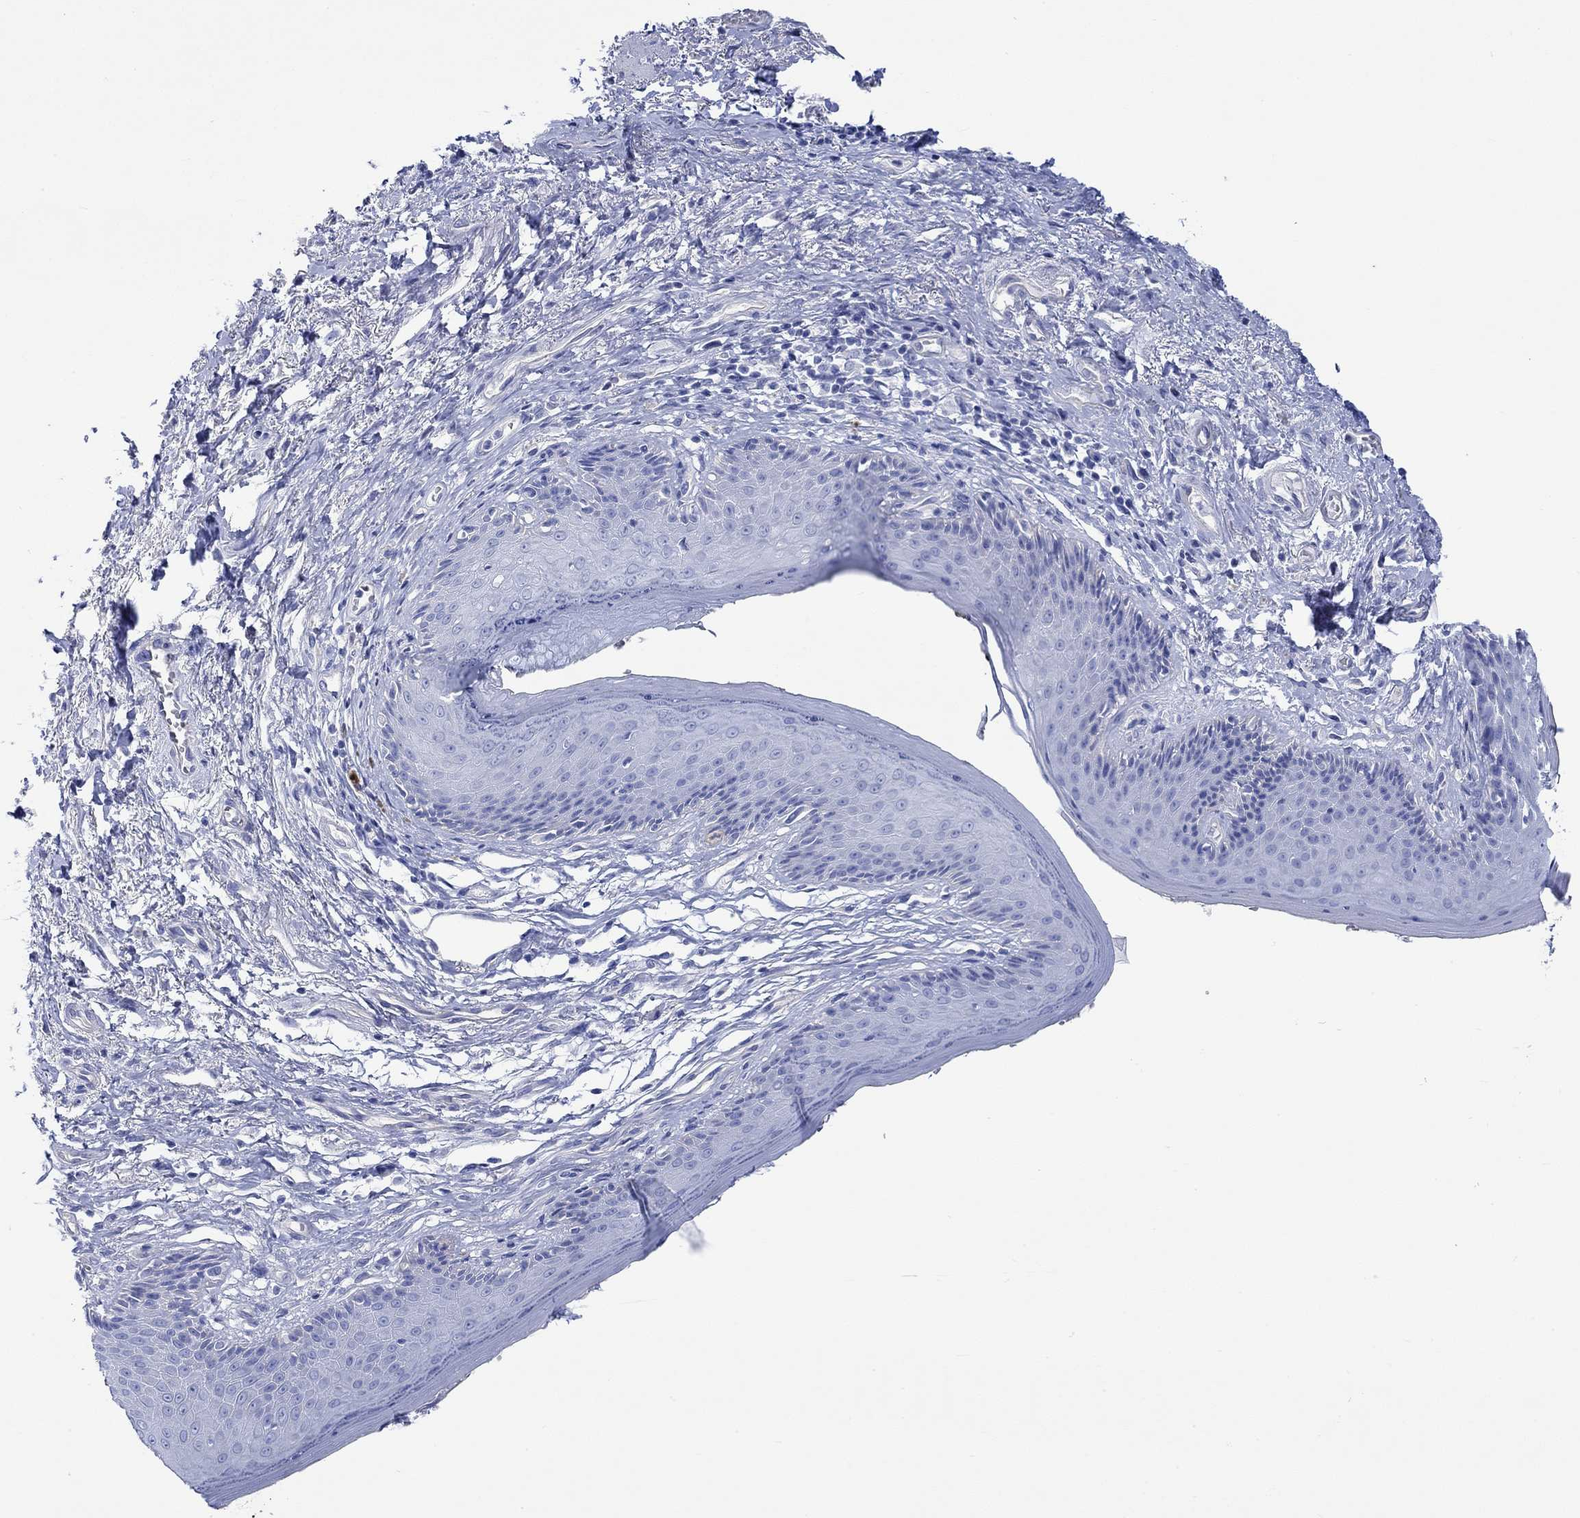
{"staining": {"intensity": "negative", "quantity": "none", "location": "none"}, "tissue": "skin", "cell_type": "Epidermal cells", "image_type": "normal", "snomed": [{"axis": "morphology", "description": "Normal tissue, NOS"}, {"axis": "morphology", "description": "Adenocarcinoma, NOS"}, {"axis": "topography", "description": "Rectum"}, {"axis": "topography", "description": "Anal"}], "caption": "Immunohistochemistry (IHC) of normal skin exhibits no positivity in epidermal cells.", "gene": "CPLX1", "patient": {"sex": "female", "age": 68}}